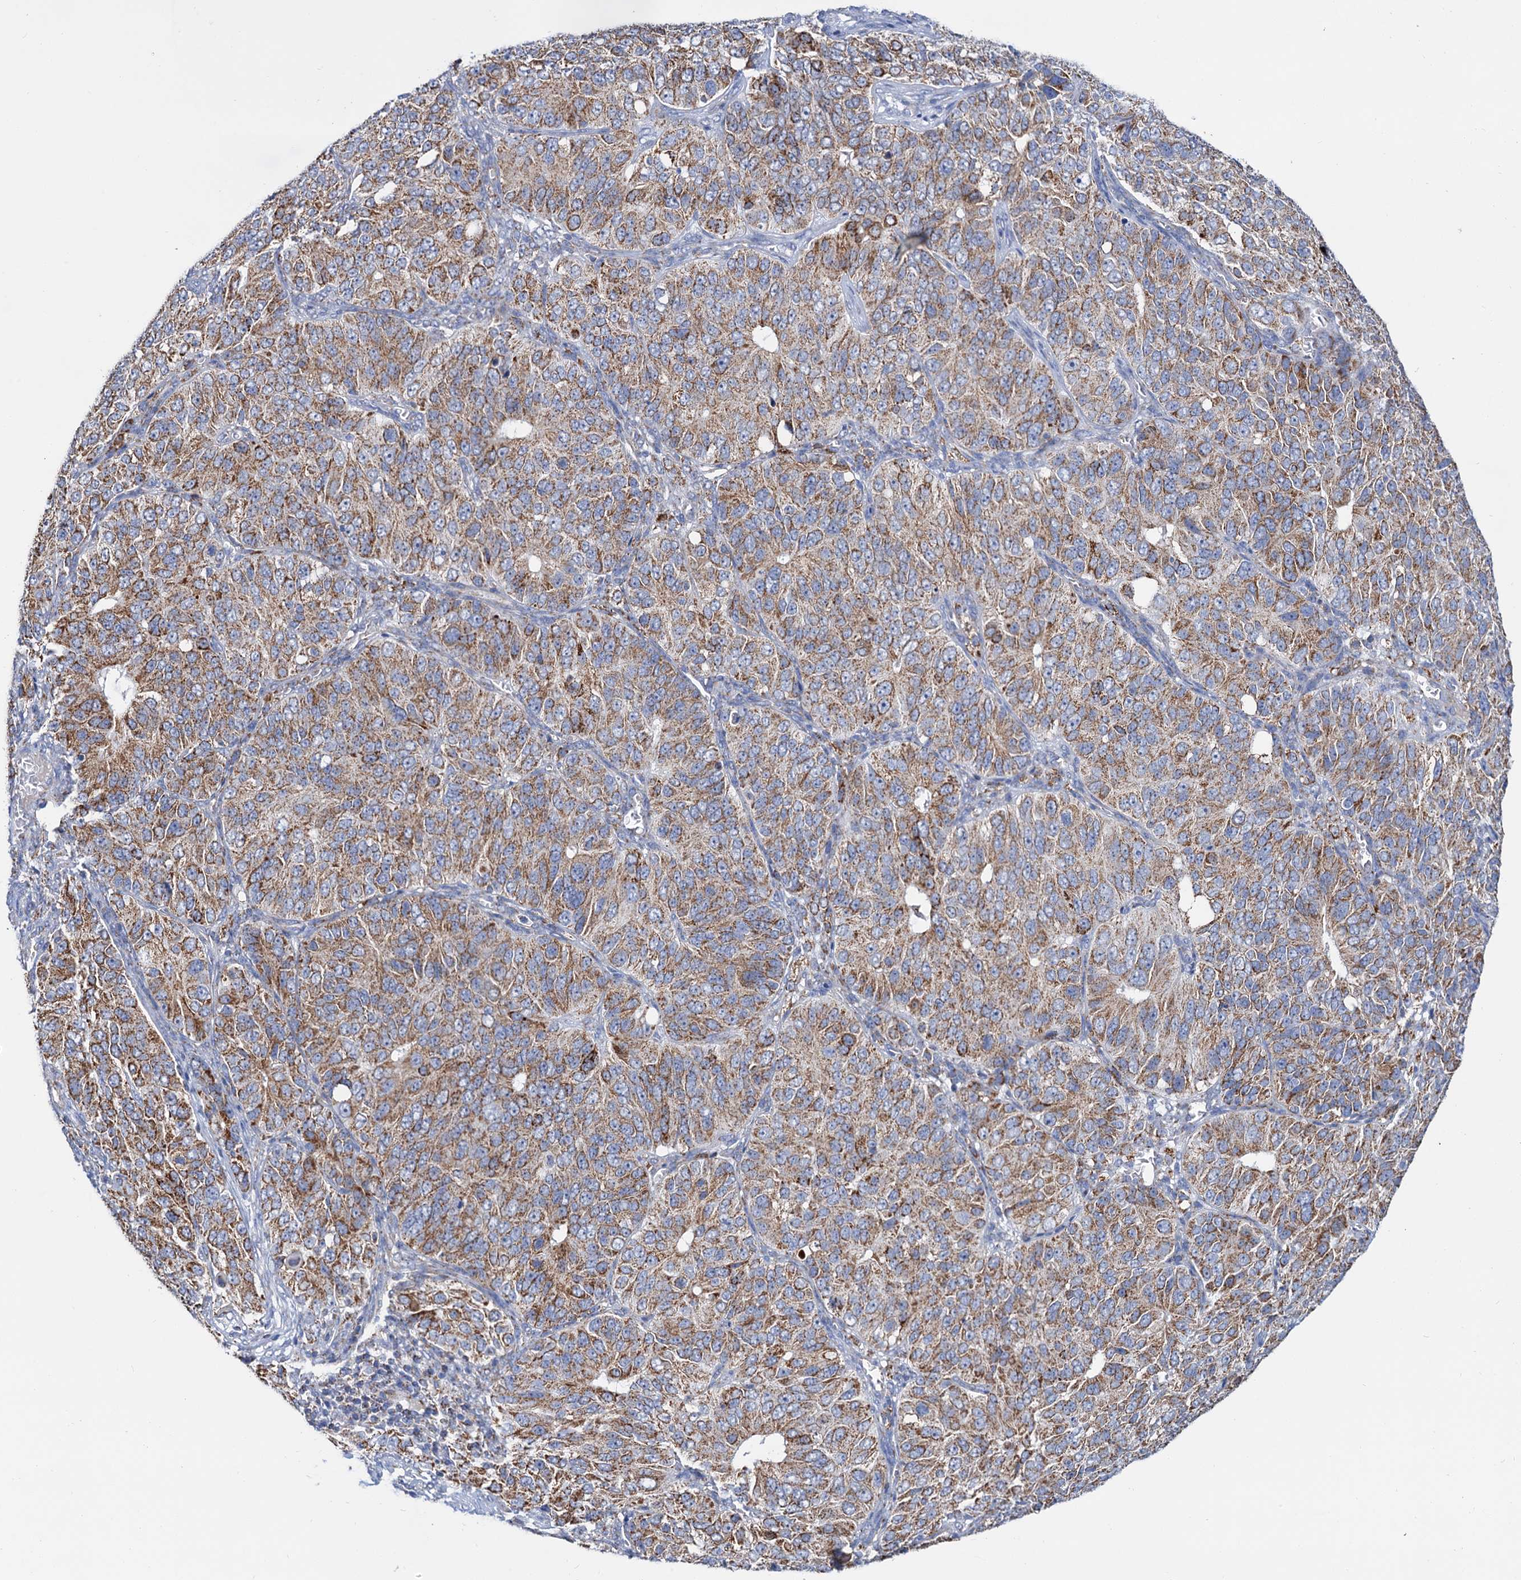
{"staining": {"intensity": "moderate", "quantity": ">75%", "location": "cytoplasmic/membranous"}, "tissue": "ovarian cancer", "cell_type": "Tumor cells", "image_type": "cancer", "snomed": [{"axis": "morphology", "description": "Carcinoma, endometroid"}, {"axis": "topography", "description": "Ovary"}], "caption": "Immunohistochemical staining of endometroid carcinoma (ovarian) reveals moderate cytoplasmic/membranous protein expression in approximately >75% of tumor cells.", "gene": "C2CD3", "patient": {"sex": "female", "age": 51}}